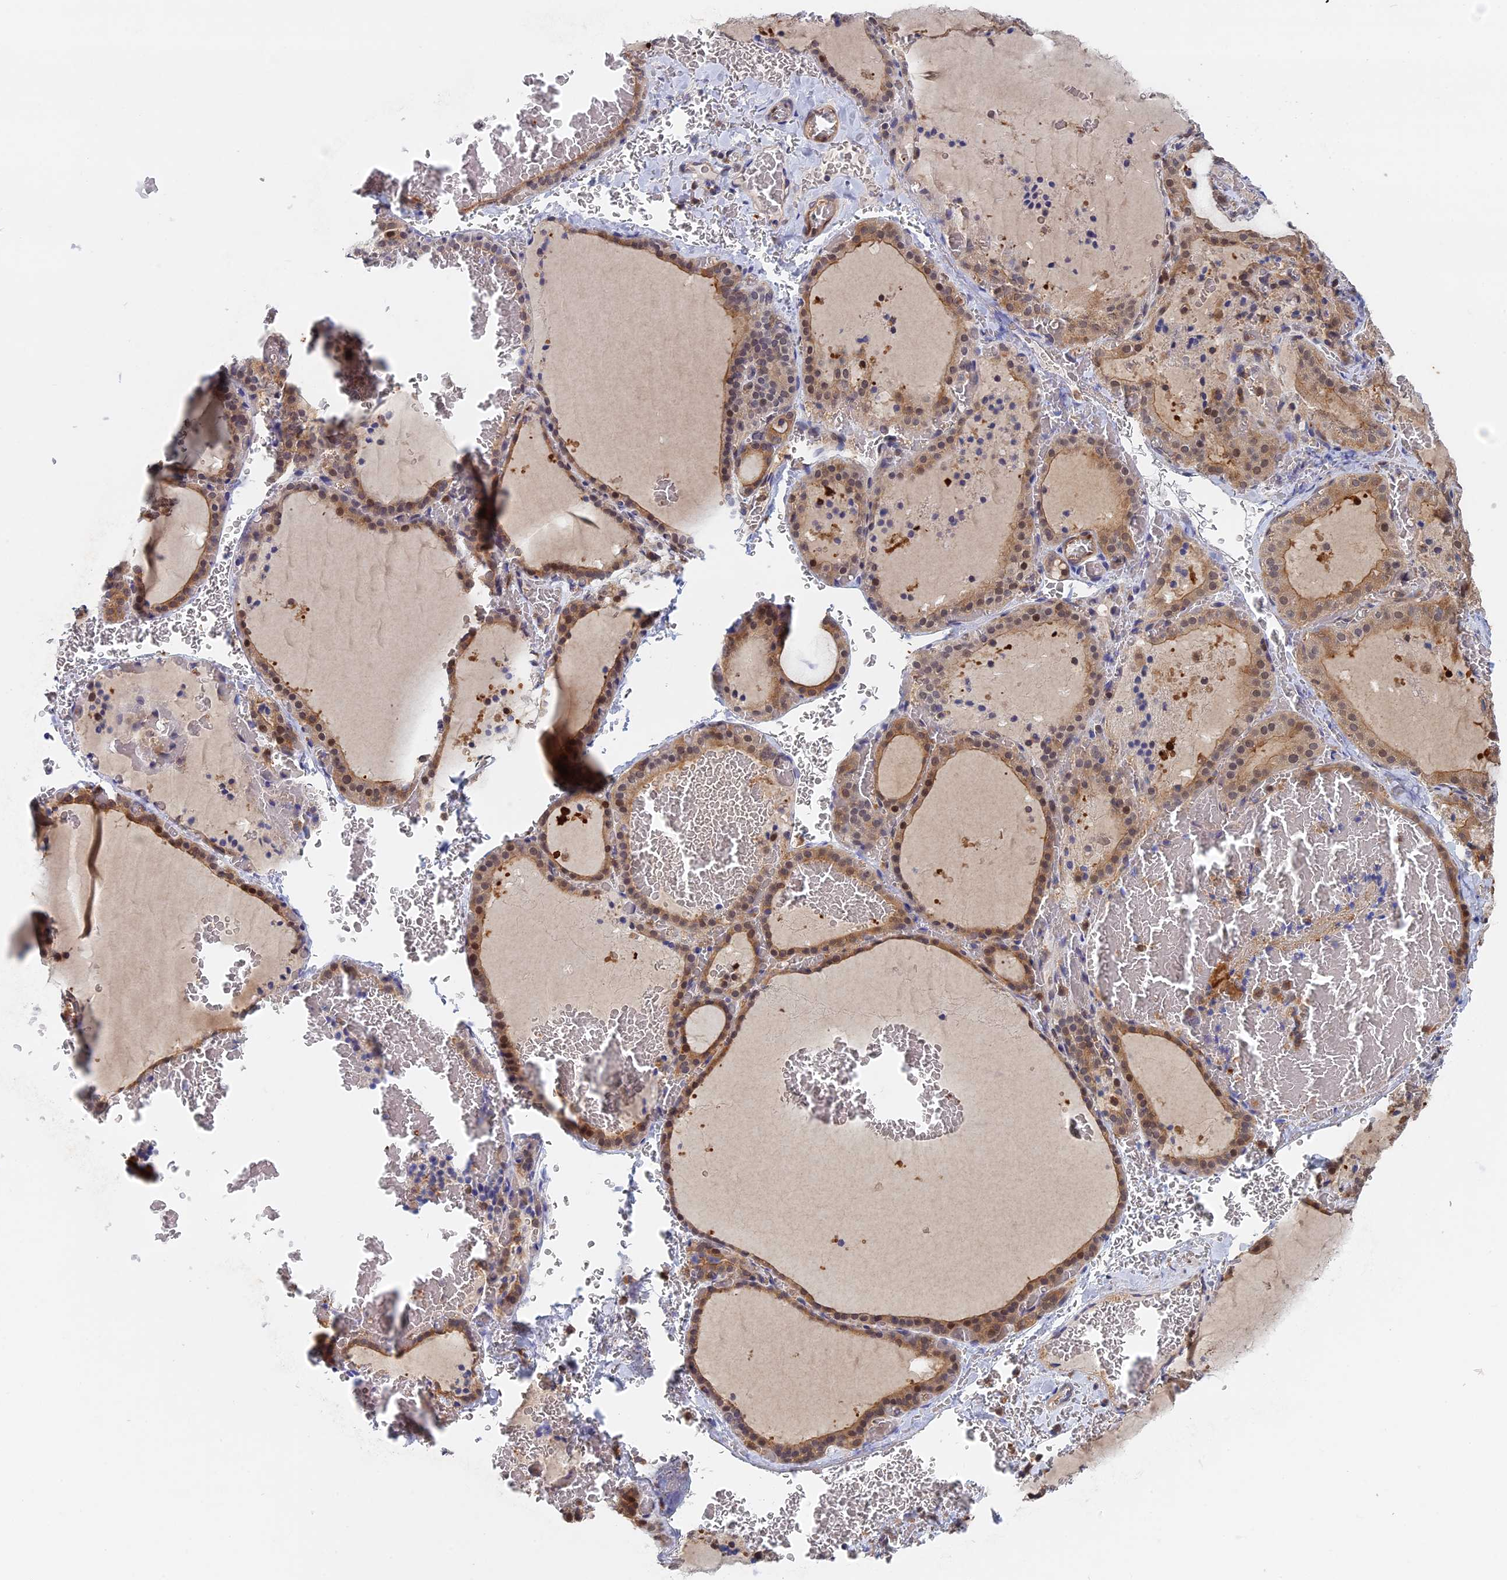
{"staining": {"intensity": "moderate", "quantity": ">75%", "location": "cytoplasmic/membranous"}, "tissue": "thyroid gland", "cell_type": "Glandular cells", "image_type": "normal", "snomed": [{"axis": "morphology", "description": "Normal tissue, NOS"}, {"axis": "topography", "description": "Thyroid gland"}], "caption": "The histopathology image displays a brown stain indicating the presence of a protein in the cytoplasmic/membranous of glandular cells in thyroid gland.", "gene": "BLVRA", "patient": {"sex": "female", "age": 39}}